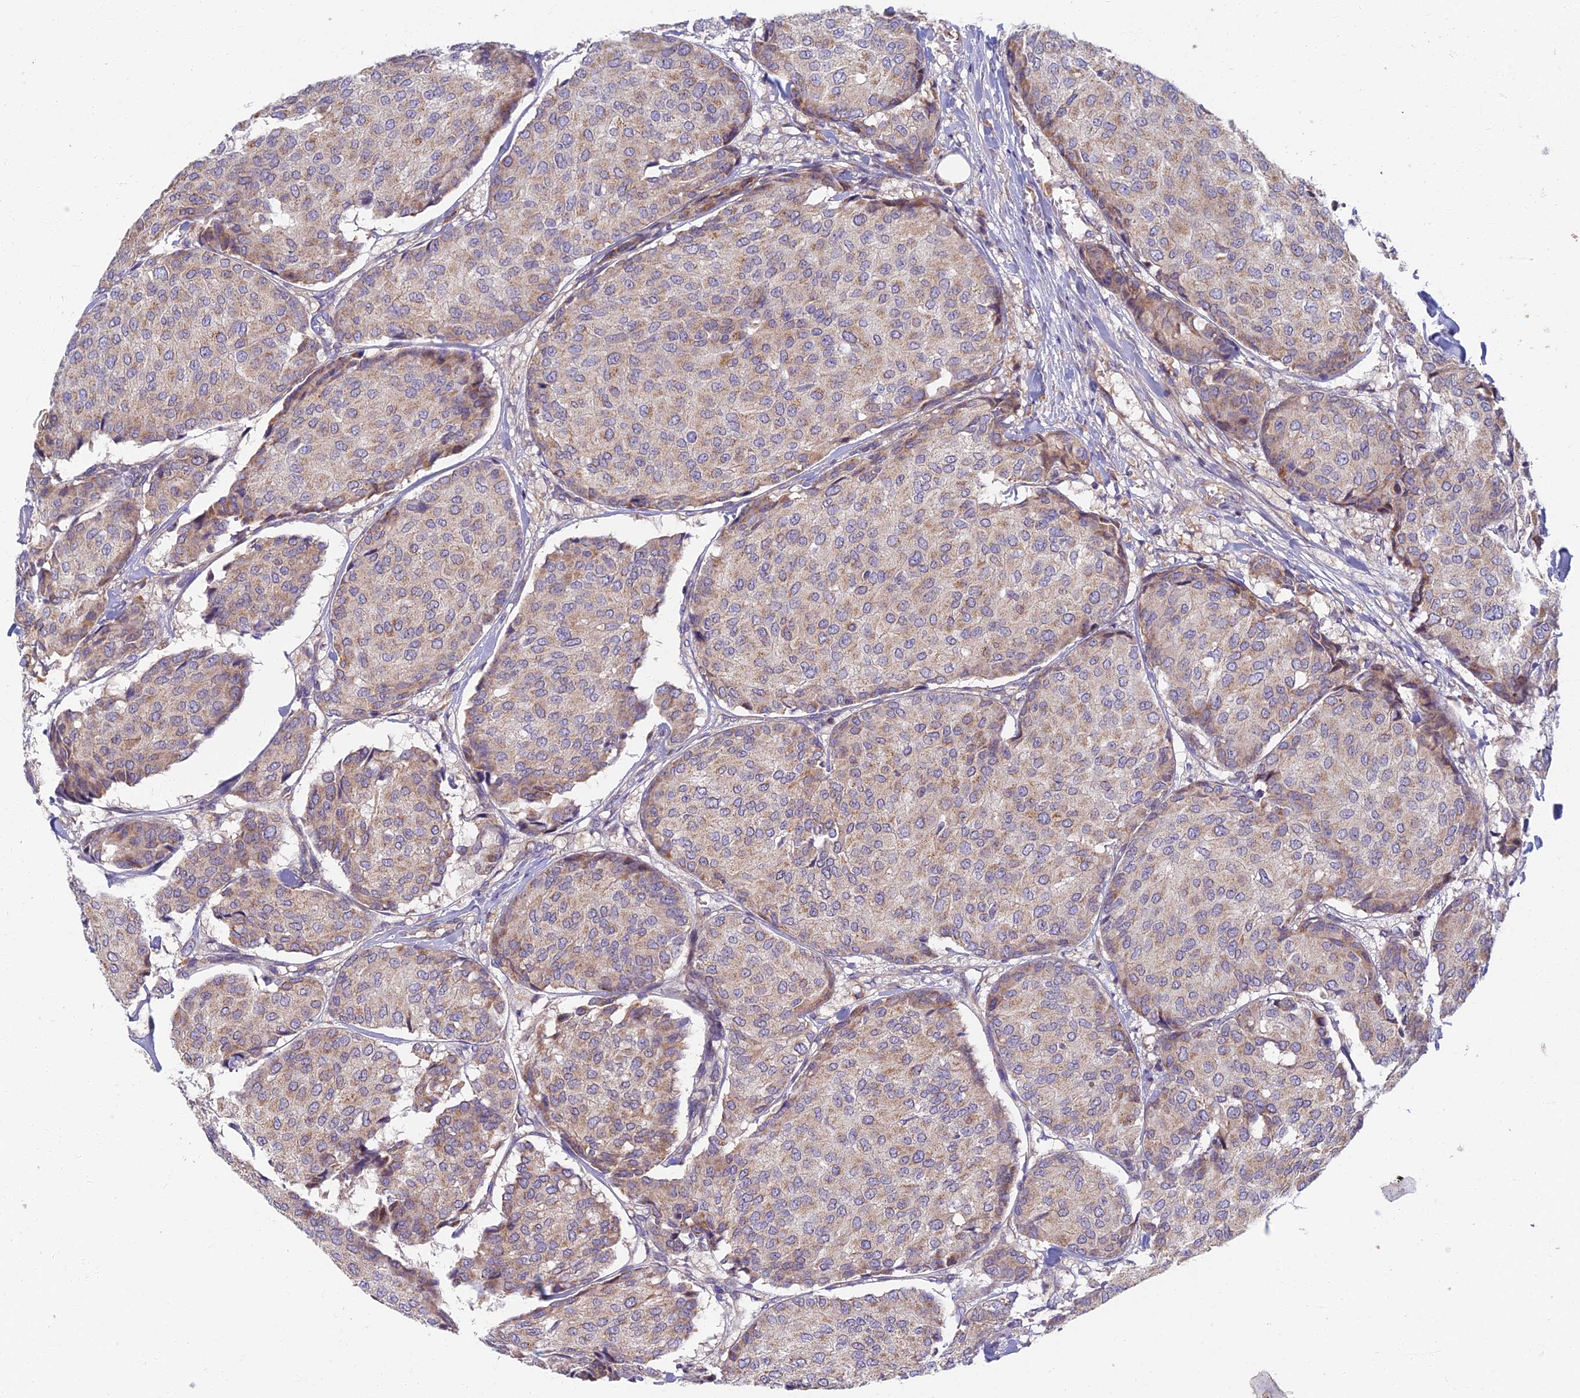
{"staining": {"intensity": "weak", "quantity": "25%-75%", "location": "cytoplasmic/membranous"}, "tissue": "breast cancer", "cell_type": "Tumor cells", "image_type": "cancer", "snomed": [{"axis": "morphology", "description": "Duct carcinoma"}, {"axis": "topography", "description": "Breast"}], "caption": "This histopathology image exhibits immunohistochemistry (IHC) staining of human breast invasive ductal carcinoma, with low weak cytoplasmic/membranous positivity in approximately 25%-75% of tumor cells.", "gene": "SOGA1", "patient": {"sex": "female", "age": 75}}